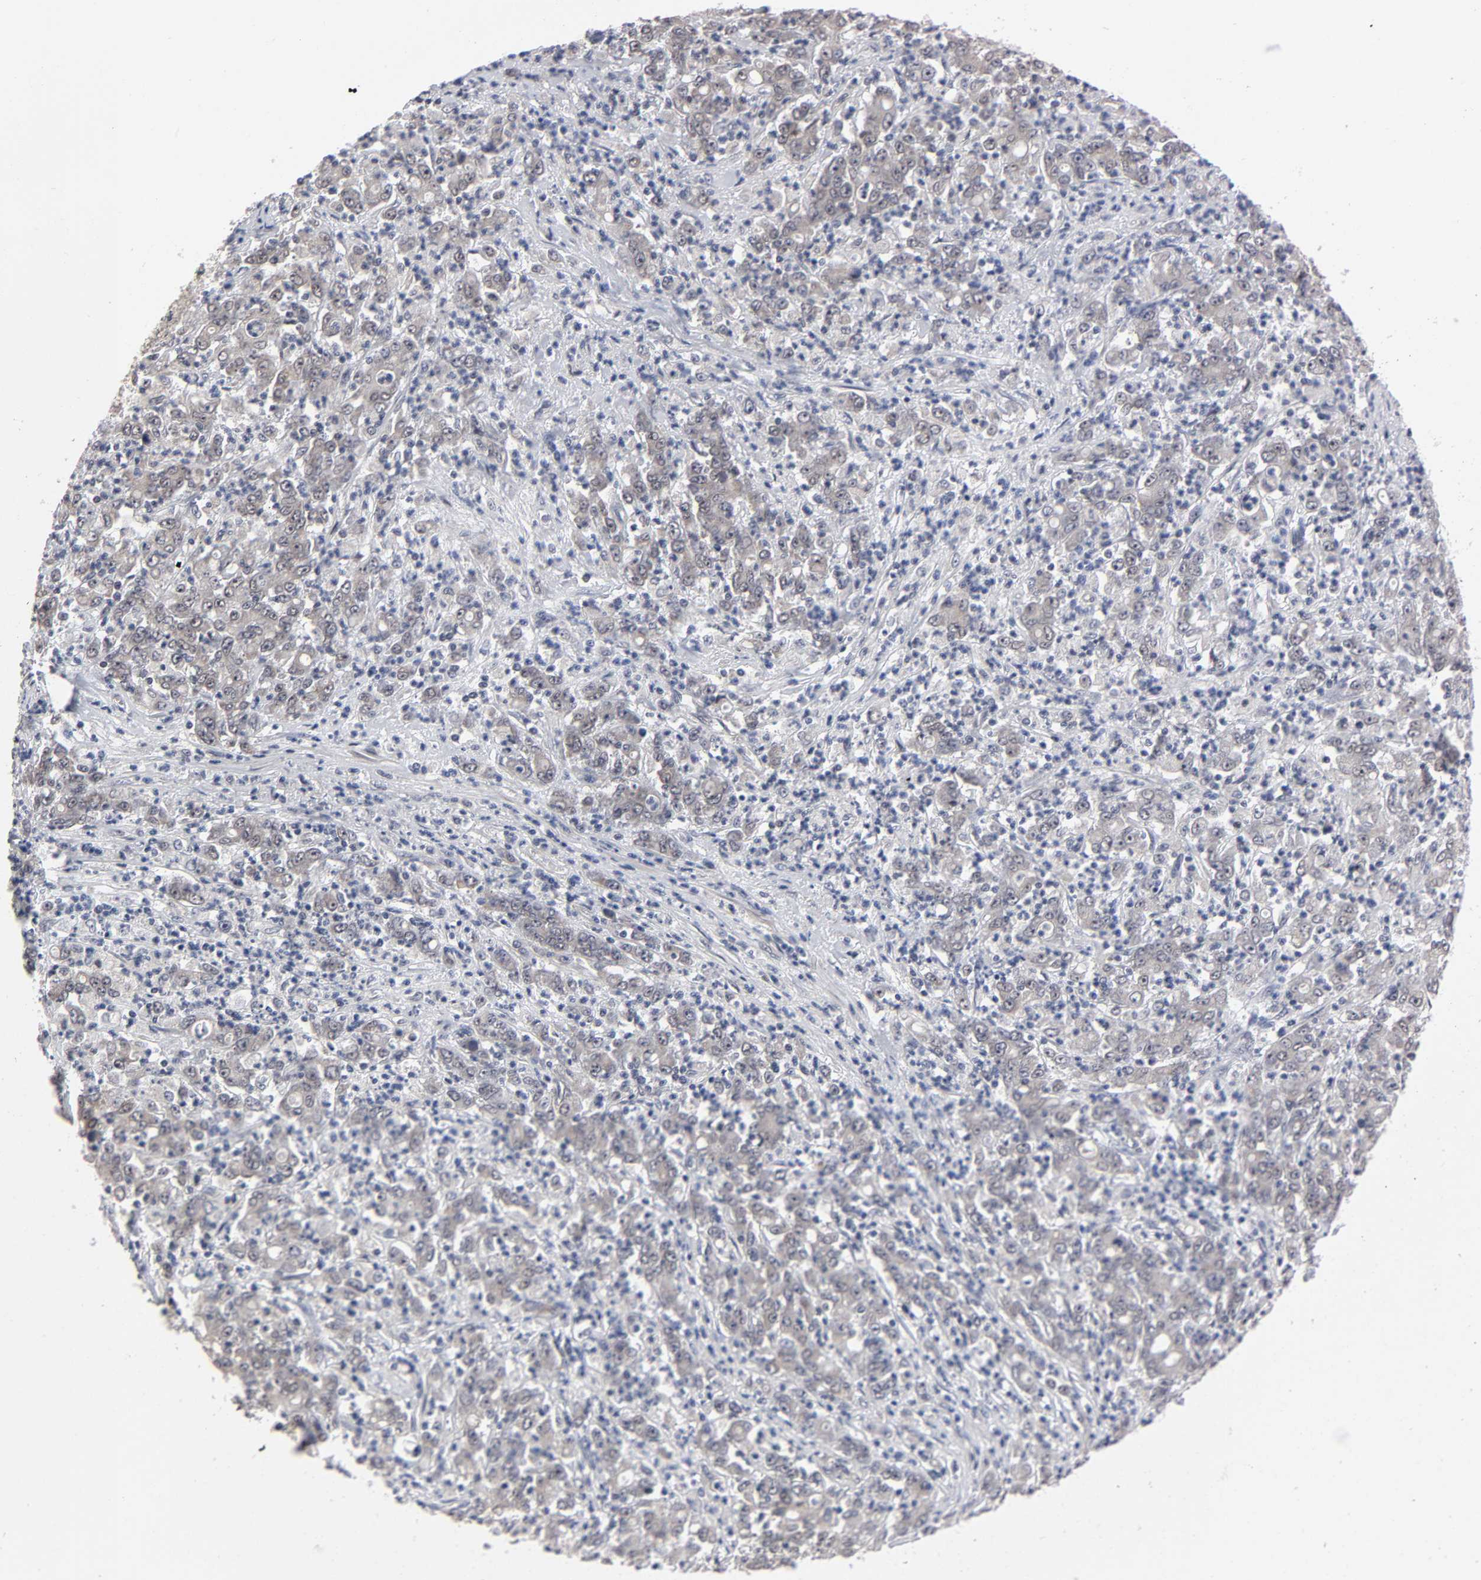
{"staining": {"intensity": "weak", "quantity": ">75%", "location": "cytoplasmic/membranous,nuclear"}, "tissue": "stomach cancer", "cell_type": "Tumor cells", "image_type": "cancer", "snomed": [{"axis": "morphology", "description": "Adenocarcinoma, NOS"}, {"axis": "topography", "description": "Stomach, lower"}], "caption": "High-magnification brightfield microscopy of stomach adenocarcinoma stained with DAB (3,3'-diaminobenzidine) (brown) and counterstained with hematoxylin (blue). tumor cells exhibit weak cytoplasmic/membranous and nuclear staining is present in about>75% of cells. (DAB IHC with brightfield microscopy, high magnification).", "gene": "ZKSCAN8", "patient": {"sex": "female", "age": 71}}